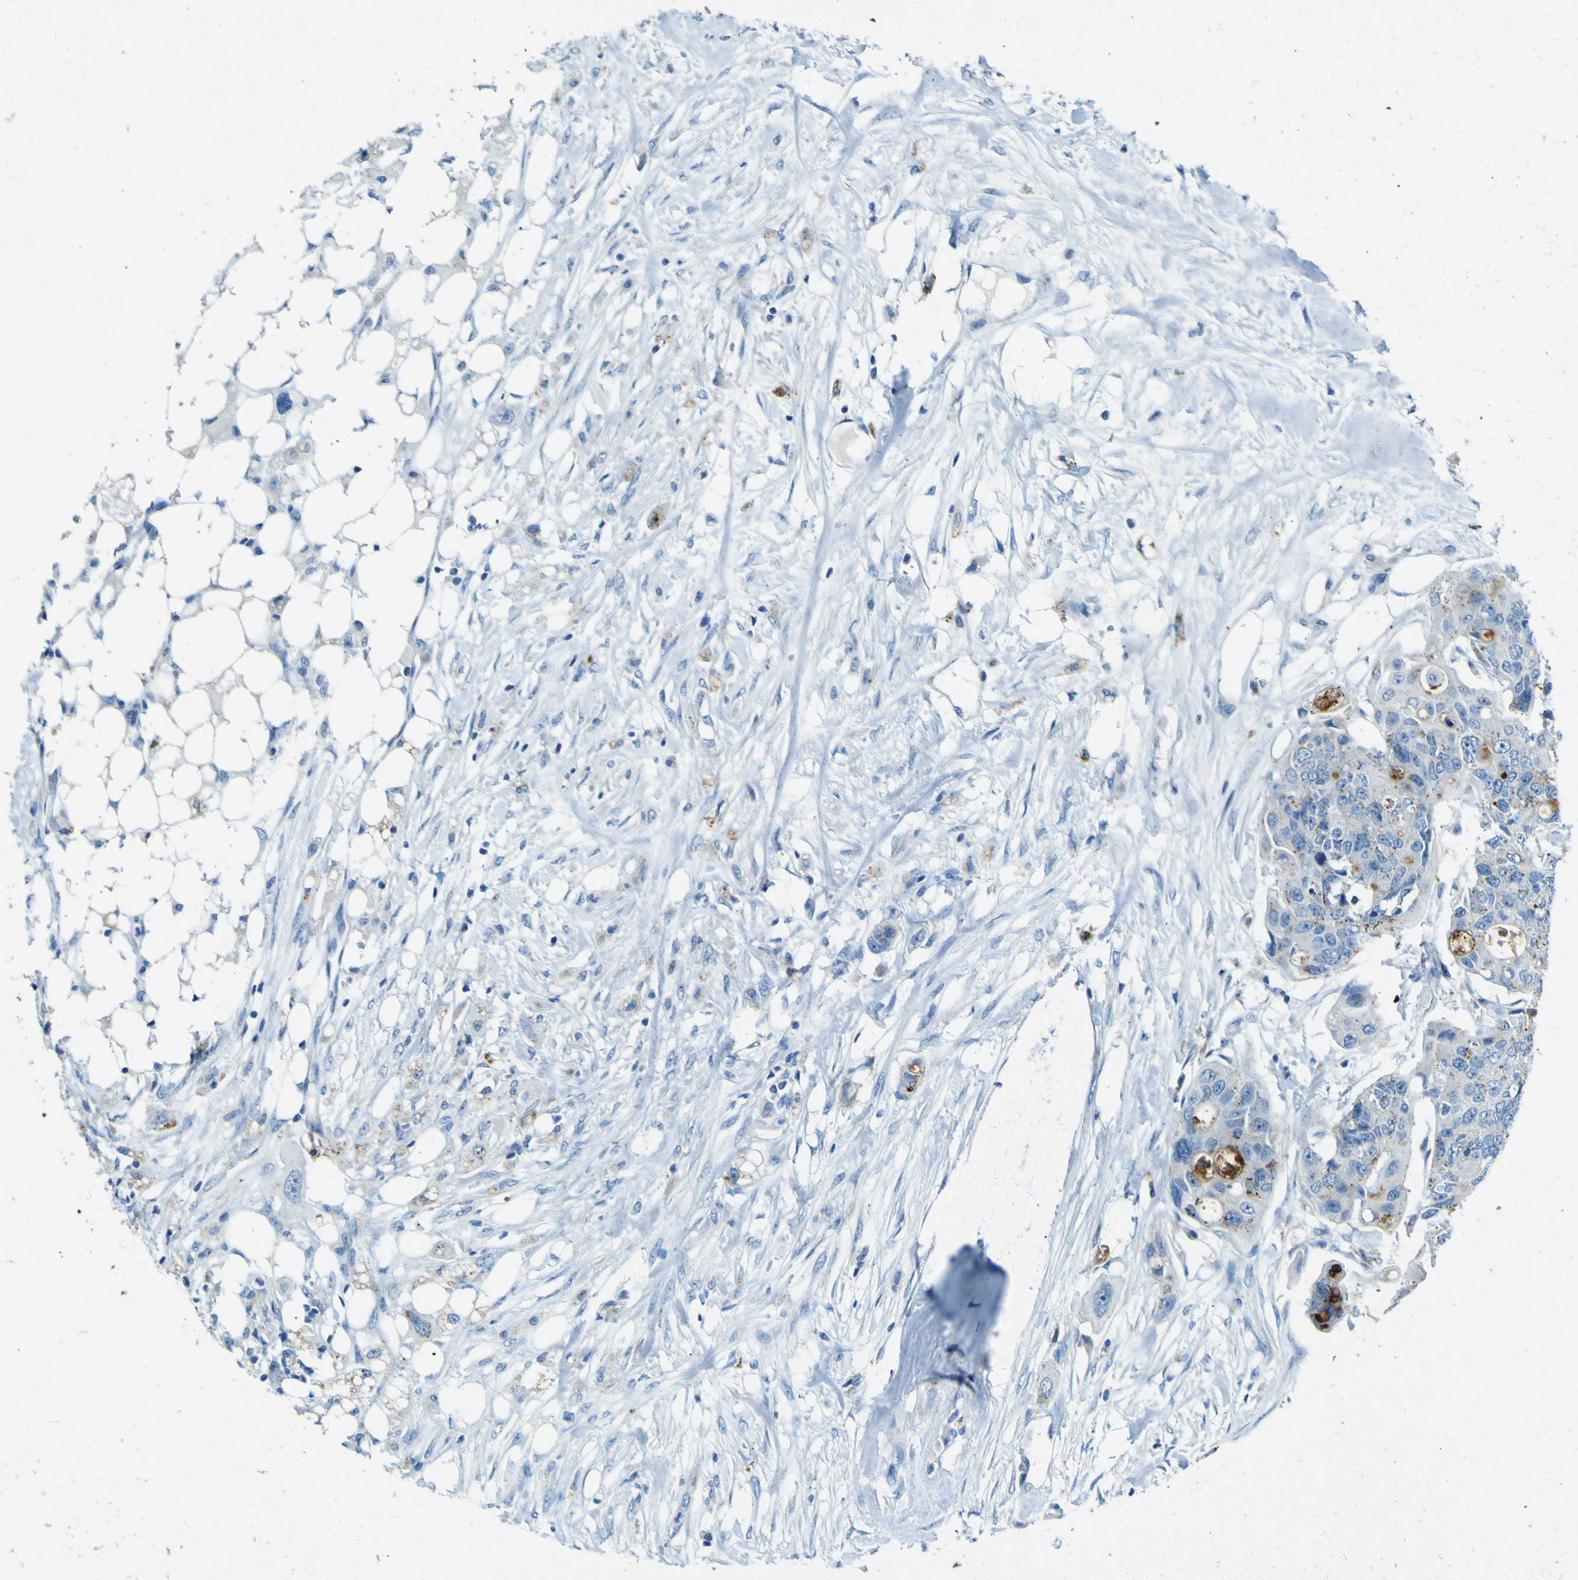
{"staining": {"intensity": "weak", "quantity": "25%-75%", "location": "cytoplasmic/membranous"}, "tissue": "colorectal cancer", "cell_type": "Tumor cells", "image_type": "cancer", "snomed": [{"axis": "morphology", "description": "Adenocarcinoma, NOS"}, {"axis": "topography", "description": "Colon"}], "caption": "DAB immunohistochemical staining of colorectal adenocarcinoma demonstrates weak cytoplasmic/membranous protein expression in about 25%-75% of tumor cells. (Brightfield microscopy of DAB IHC at high magnification).", "gene": "PDE9A", "patient": {"sex": "female", "age": 57}}